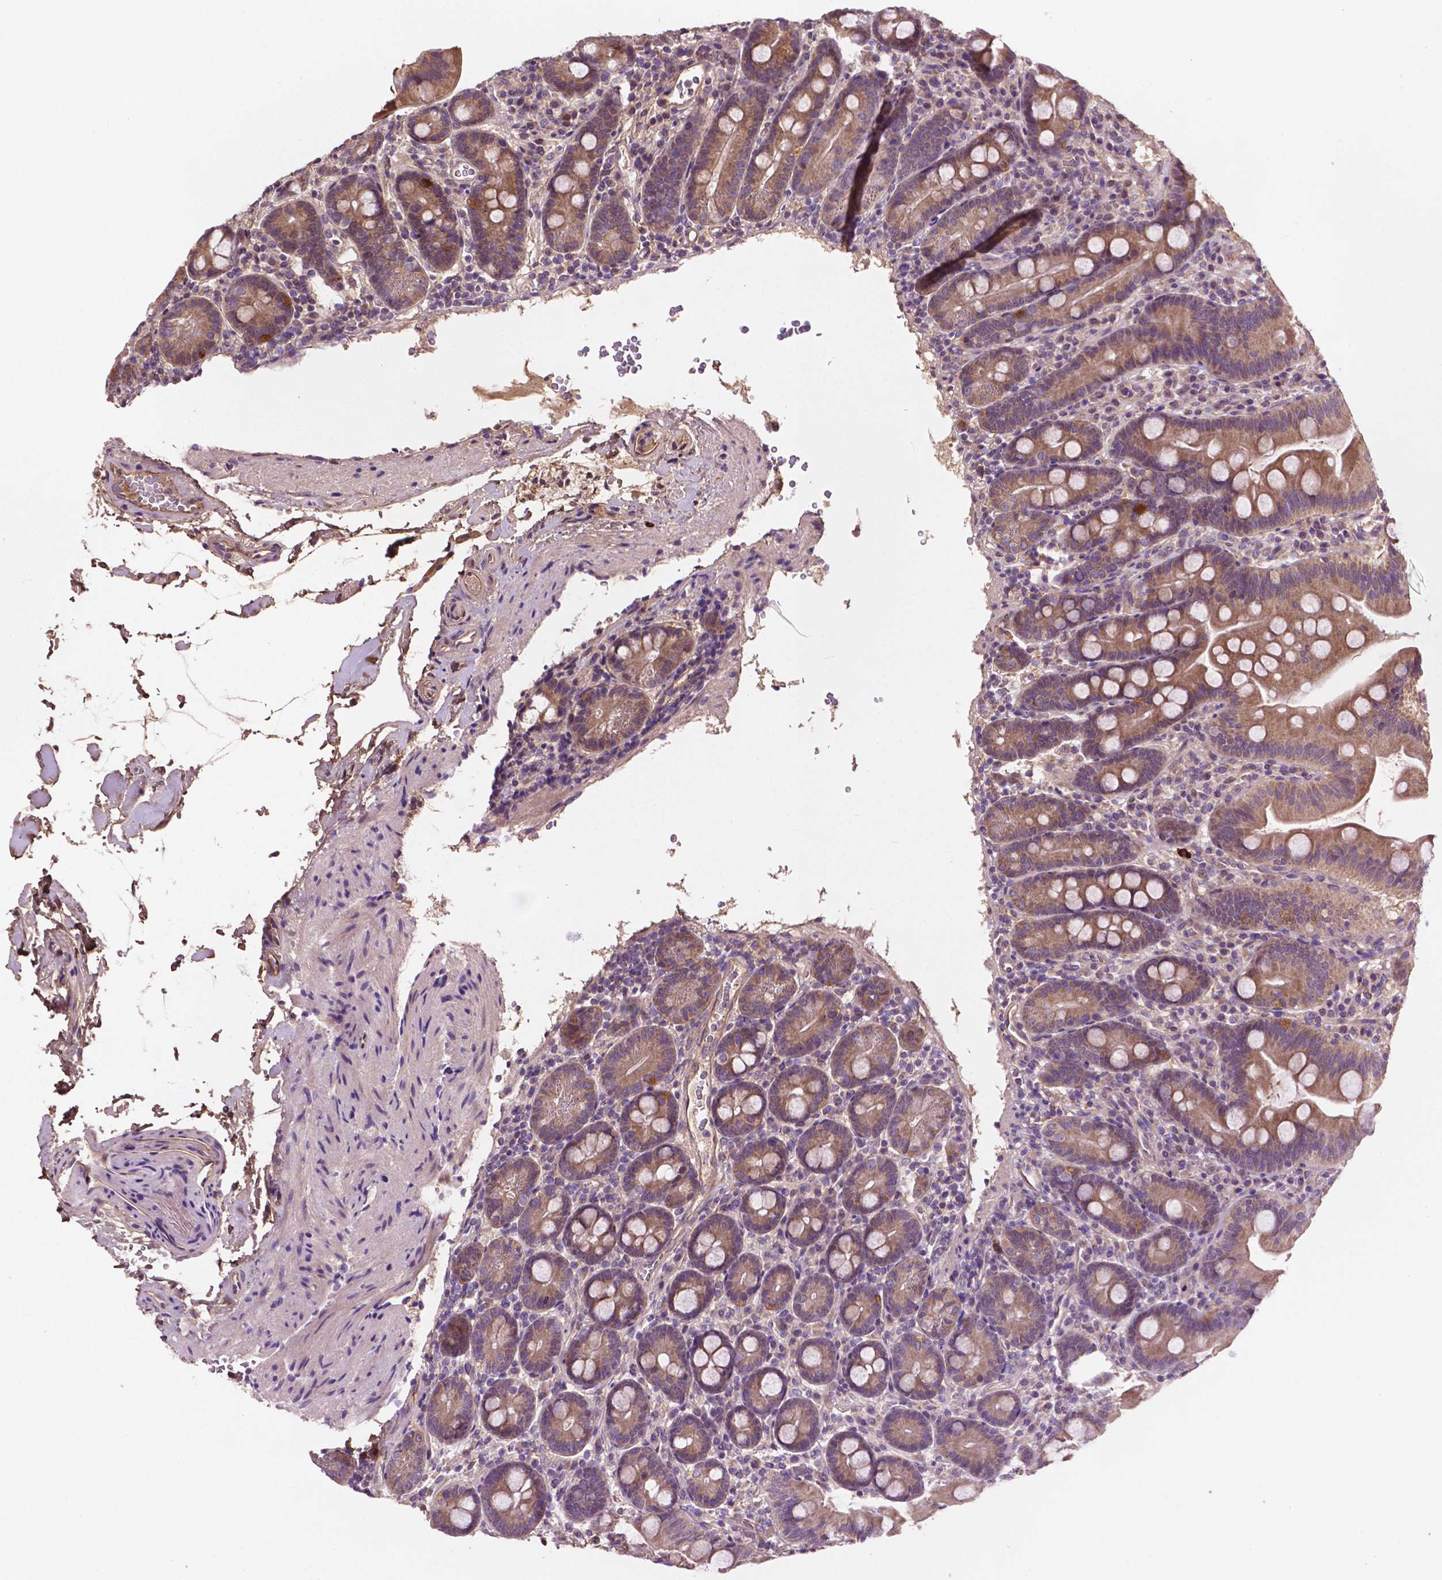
{"staining": {"intensity": "moderate", "quantity": ">75%", "location": "cytoplasmic/membranous"}, "tissue": "duodenum", "cell_type": "Glandular cells", "image_type": "normal", "snomed": [{"axis": "morphology", "description": "Normal tissue, NOS"}, {"axis": "topography", "description": "Duodenum"}], "caption": "Immunohistochemical staining of normal human duodenum reveals moderate cytoplasmic/membranous protein staining in approximately >75% of glandular cells.", "gene": "GJA9", "patient": {"sex": "male", "age": 59}}